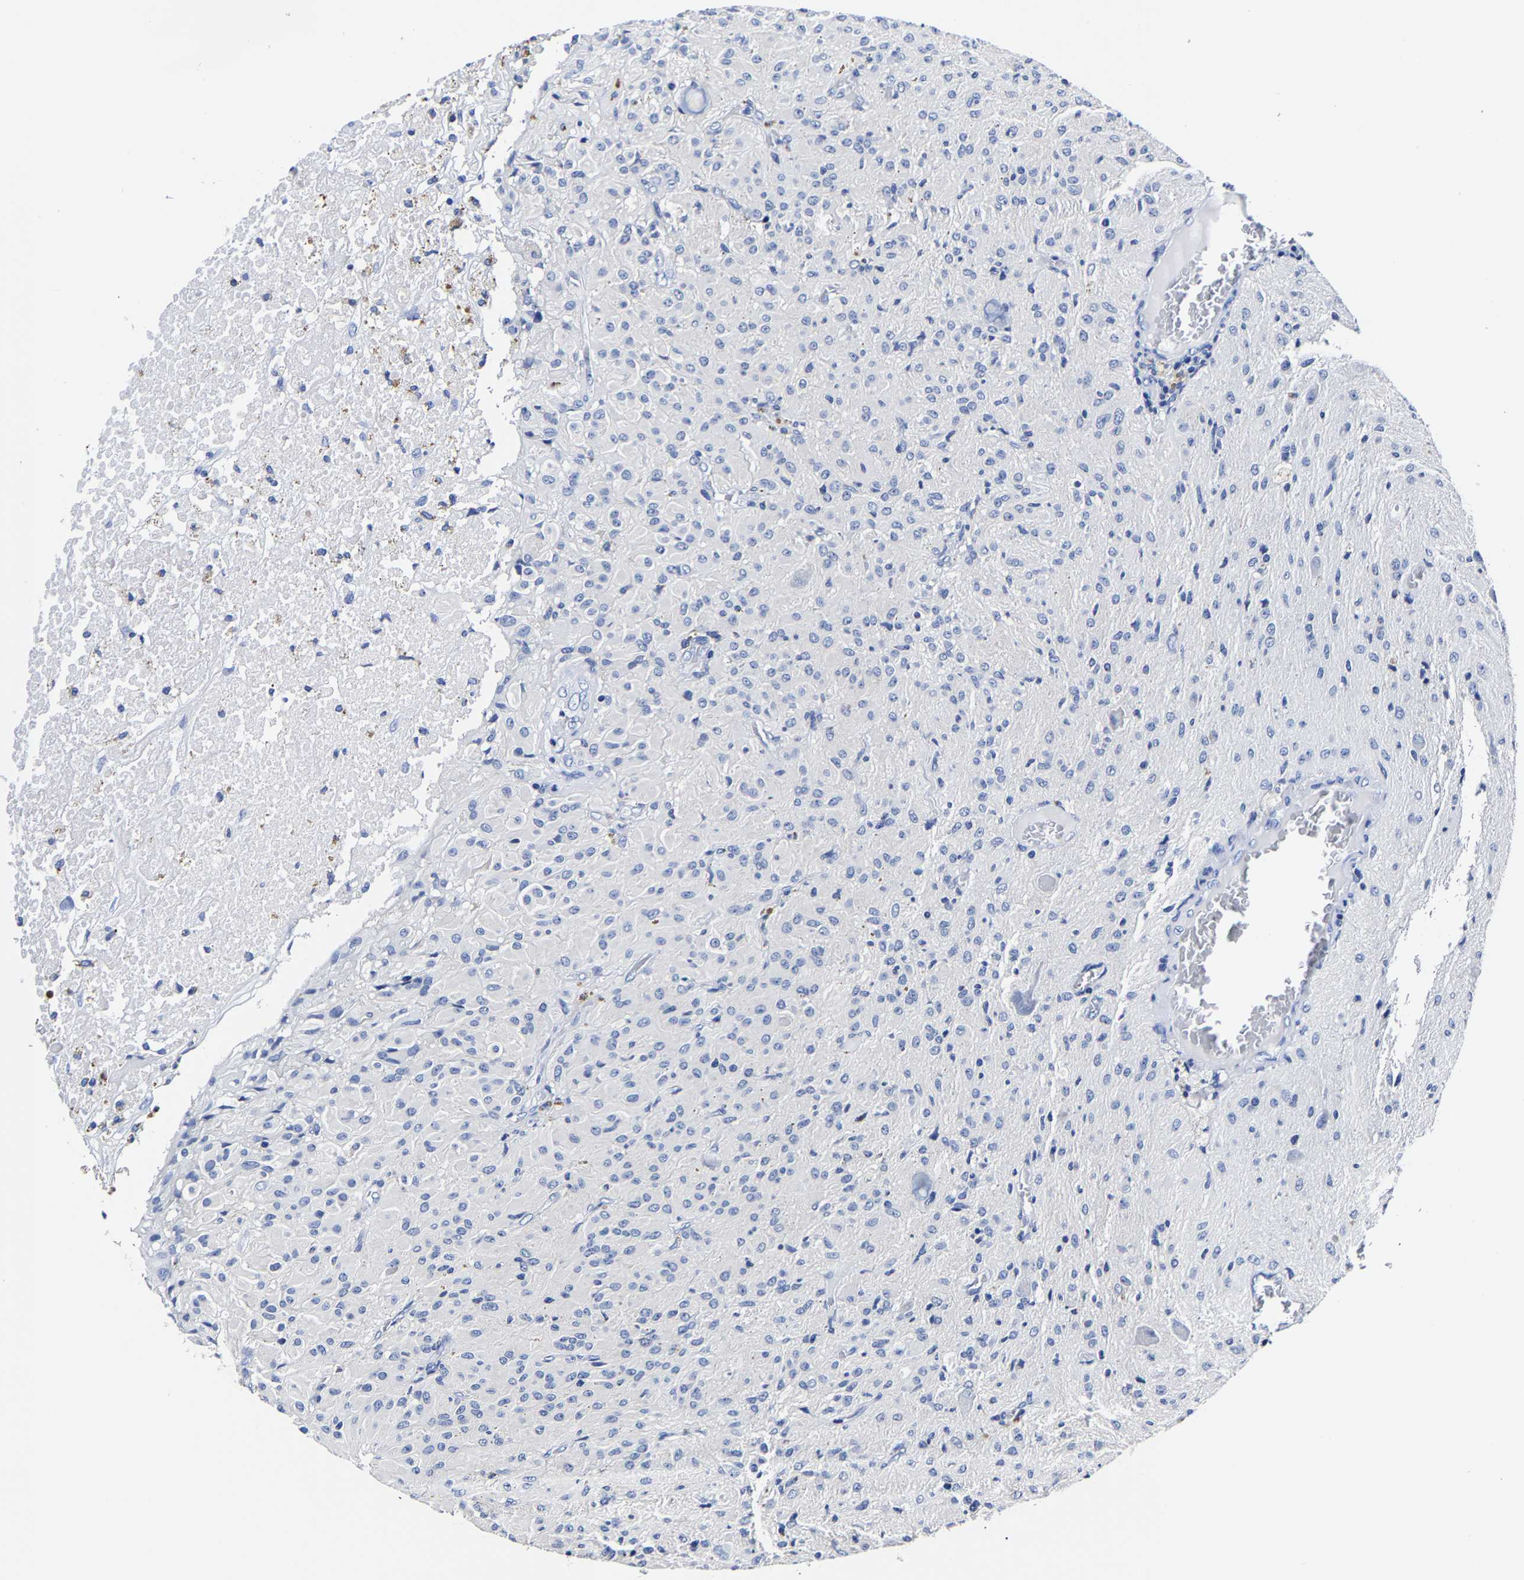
{"staining": {"intensity": "negative", "quantity": "none", "location": "none"}, "tissue": "glioma", "cell_type": "Tumor cells", "image_type": "cancer", "snomed": [{"axis": "morphology", "description": "Glioma, malignant, High grade"}, {"axis": "topography", "description": "Brain"}], "caption": "High power microscopy photomicrograph of an immunohistochemistry (IHC) photomicrograph of malignant glioma (high-grade), revealing no significant expression in tumor cells.", "gene": "CPA2", "patient": {"sex": "female", "age": 59}}